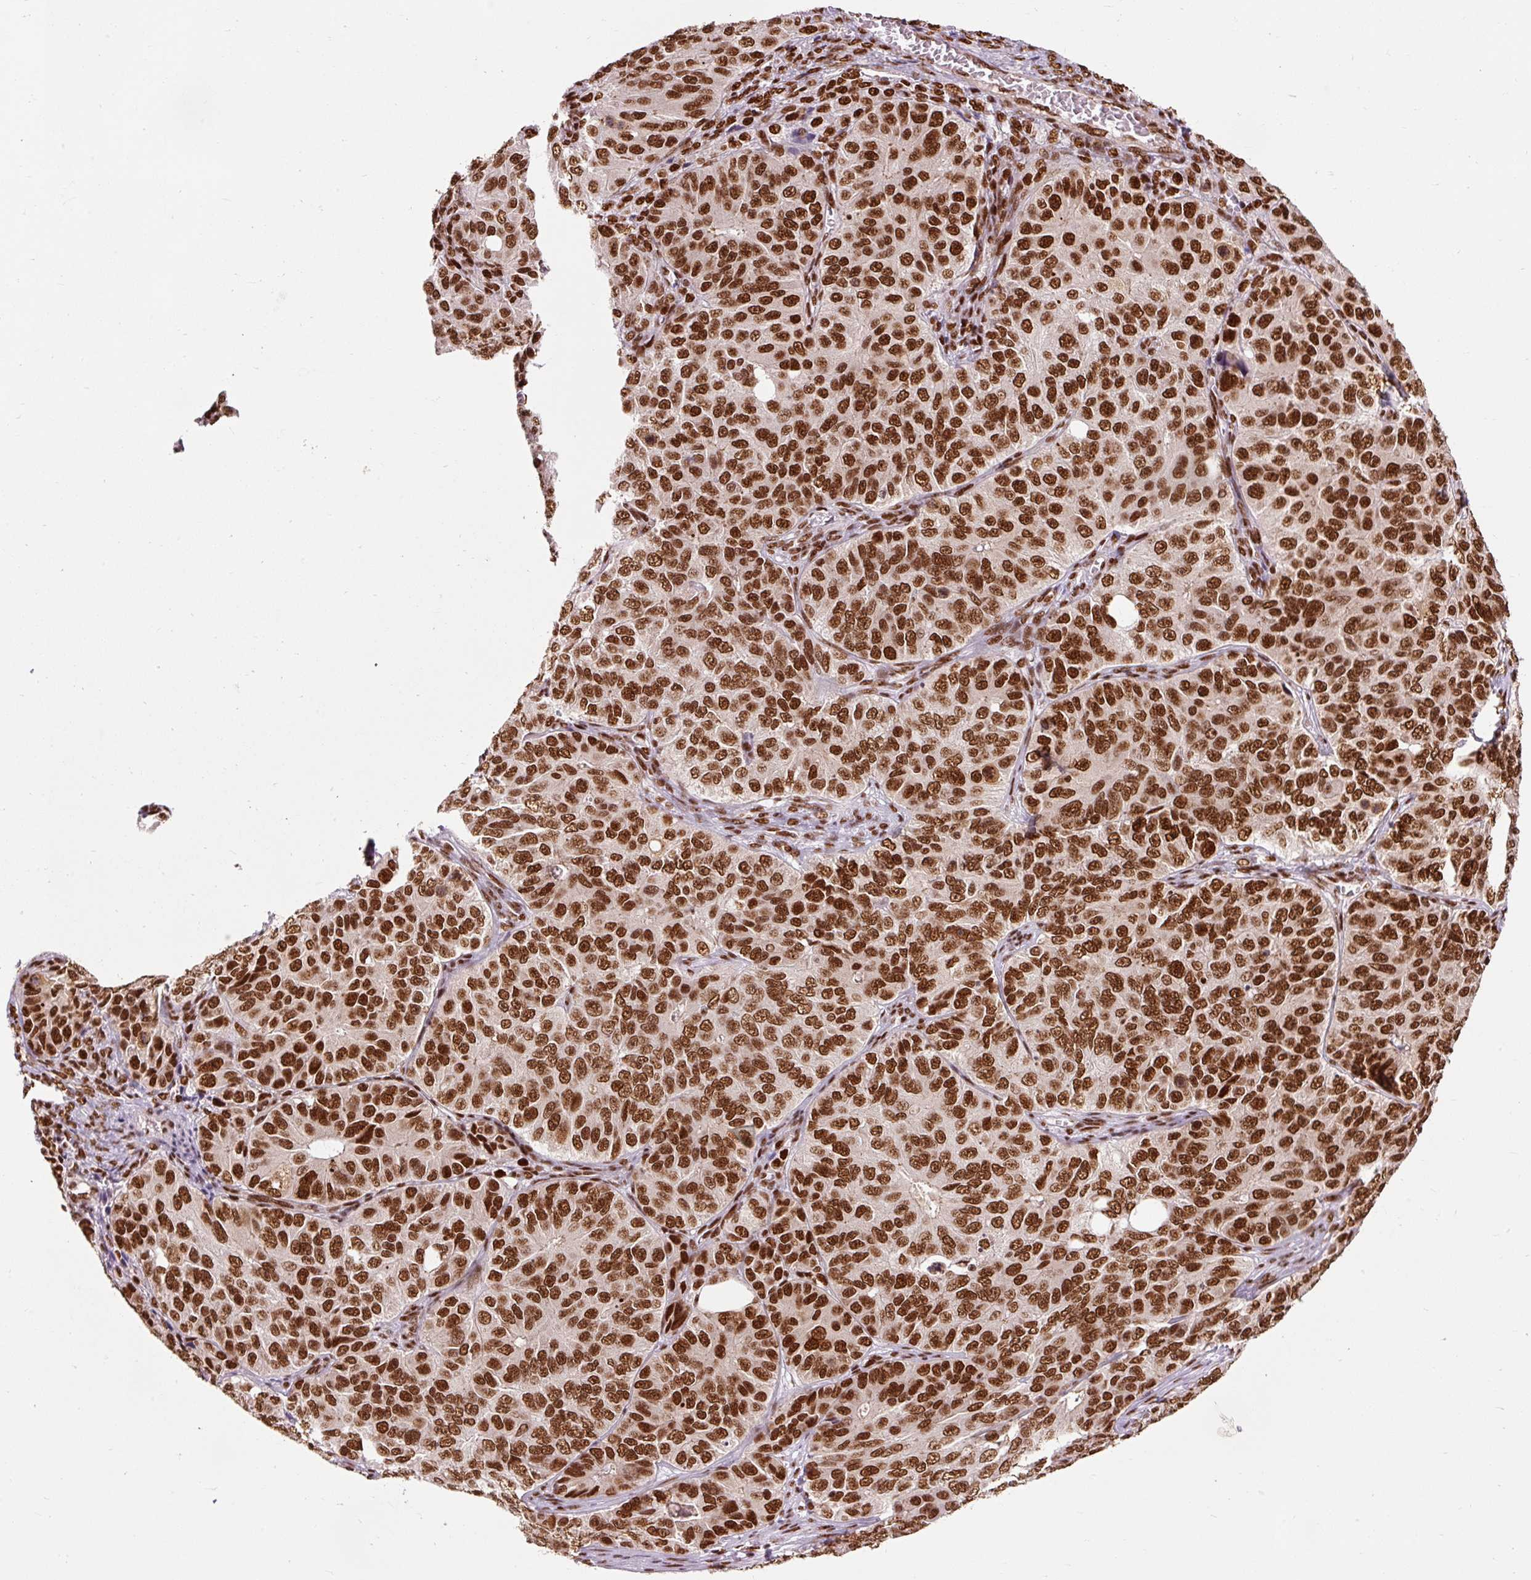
{"staining": {"intensity": "strong", "quantity": ">75%", "location": "nuclear"}, "tissue": "ovarian cancer", "cell_type": "Tumor cells", "image_type": "cancer", "snomed": [{"axis": "morphology", "description": "Carcinoma, endometroid"}, {"axis": "topography", "description": "Ovary"}], "caption": "Ovarian cancer was stained to show a protein in brown. There is high levels of strong nuclear positivity in about >75% of tumor cells.", "gene": "ZBTB44", "patient": {"sex": "female", "age": 51}}